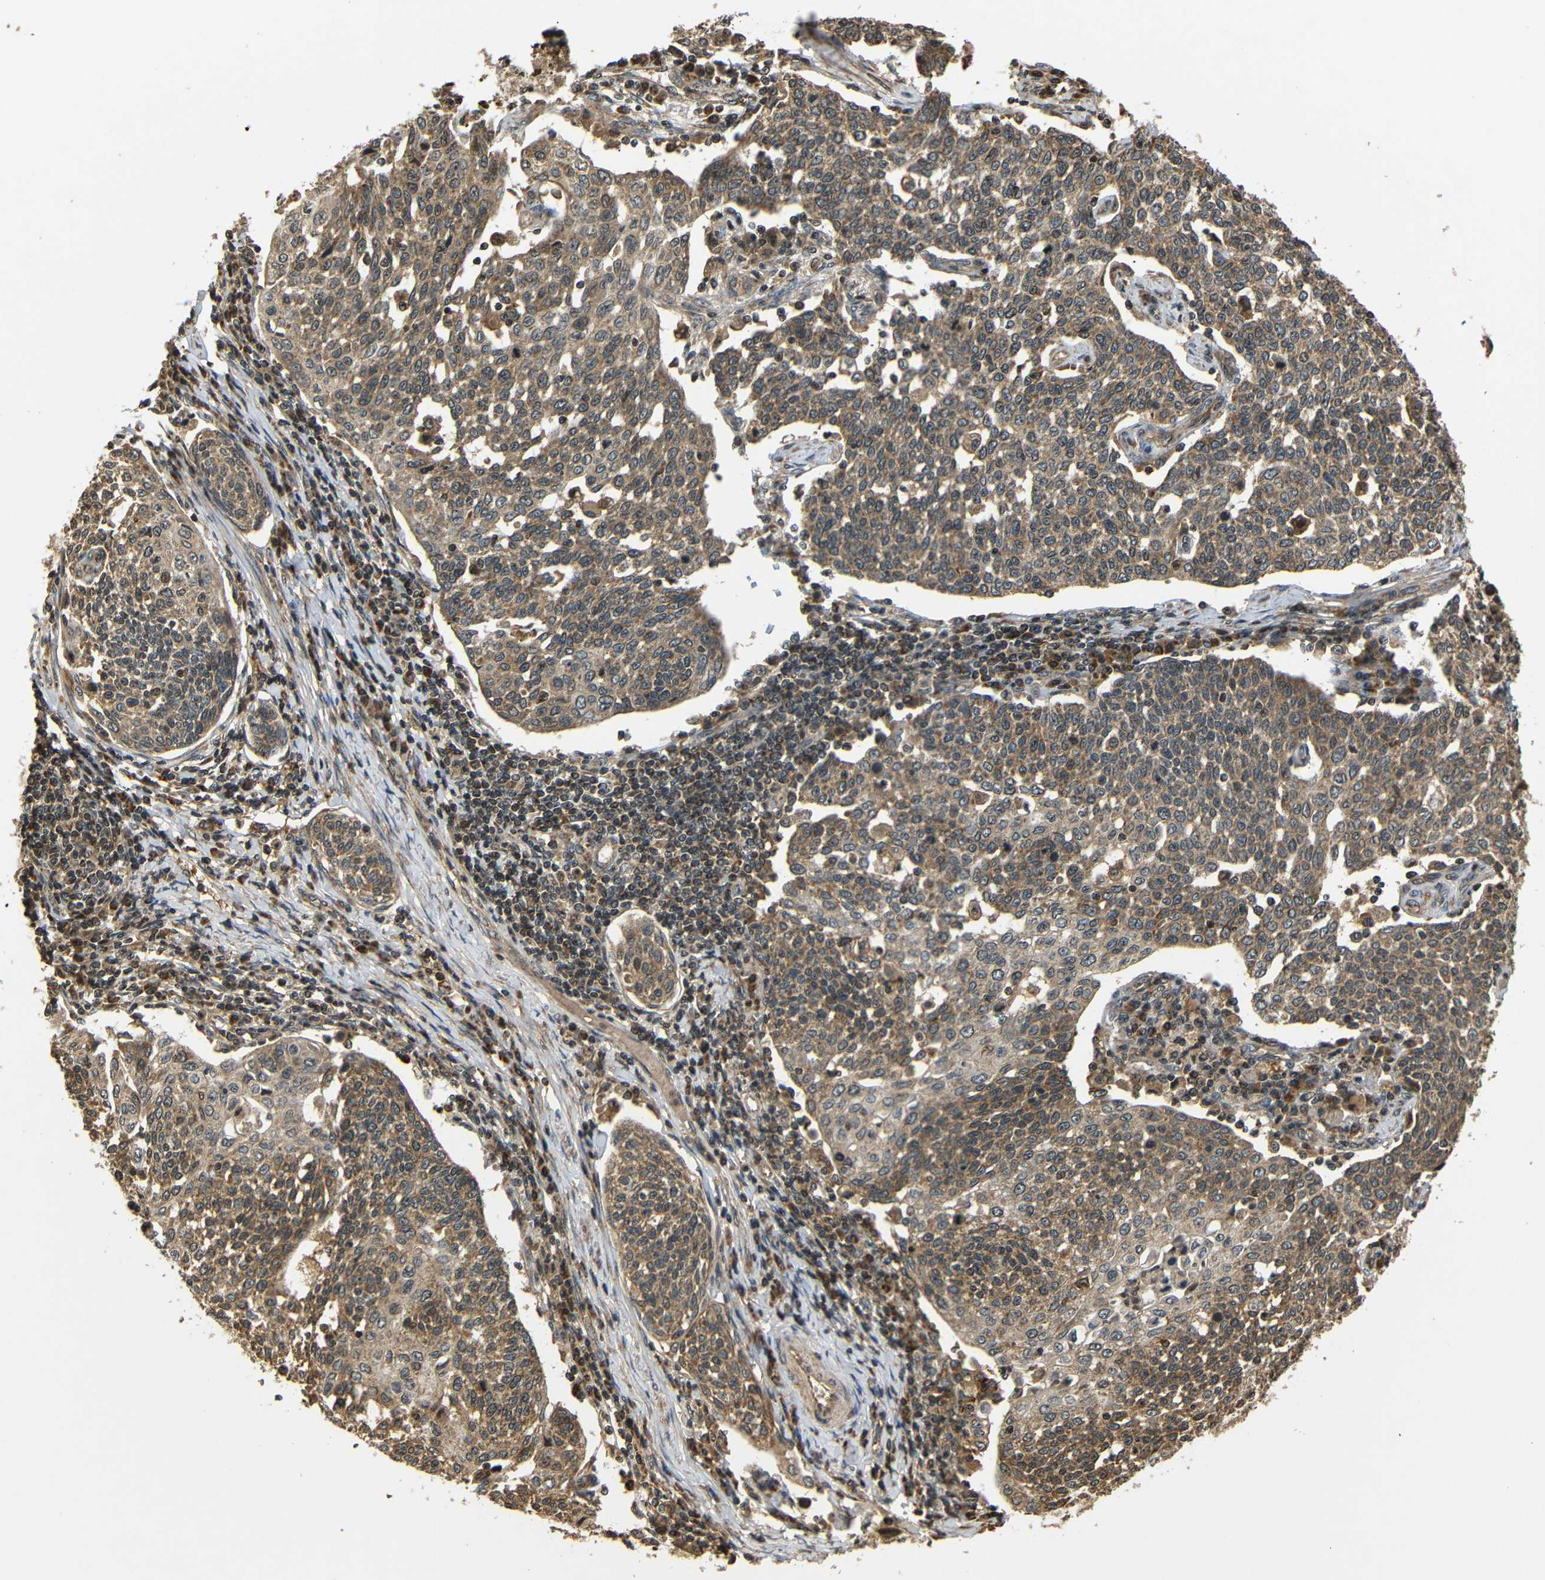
{"staining": {"intensity": "moderate", "quantity": ">75%", "location": "cytoplasmic/membranous"}, "tissue": "cervical cancer", "cell_type": "Tumor cells", "image_type": "cancer", "snomed": [{"axis": "morphology", "description": "Squamous cell carcinoma, NOS"}, {"axis": "topography", "description": "Cervix"}], "caption": "There is medium levels of moderate cytoplasmic/membranous positivity in tumor cells of squamous cell carcinoma (cervical), as demonstrated by immunohistochemical staining (brown color).", "gene": "TANK", "patient": {"sex": "female", "age": 34}}